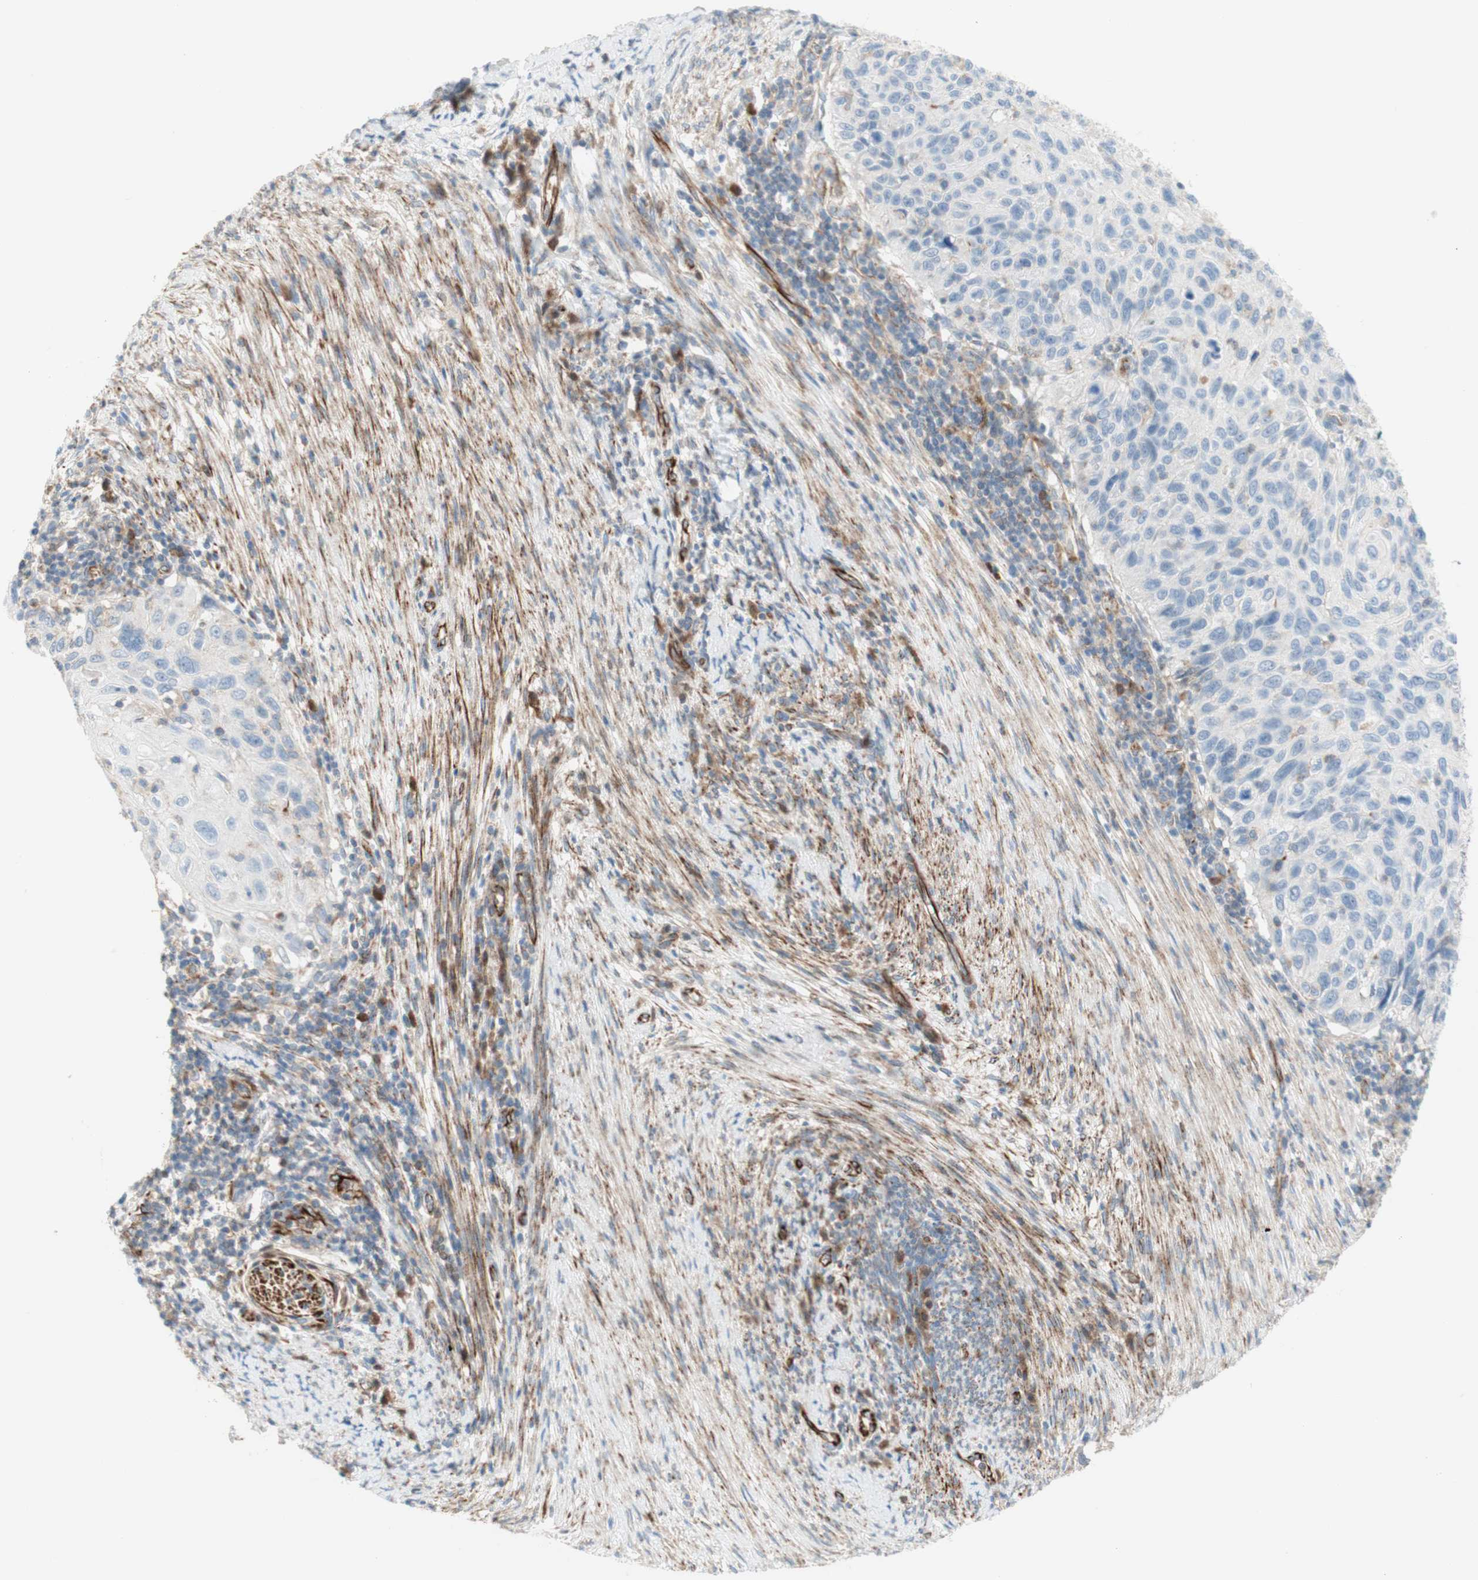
{"staining": {"intensity": "negative", "quantity": "none", "location": "none"}, "tissue": "cervical cancer", "cell_type": "Tumor cells", "image_type": "cancer", "snomed": [{"axis": "morphology", "description": "Squamous cell carcinoma, NOS"}, {"axis": "topography", "description": "Cervix"}], "caption": "Squamous cell carcinoma (cervical) was stained to show a protein in brown. There is no significant staining in tumor cells.", "gene": "POU2AF1", "patient": {"sex": "female", "age": 70}}